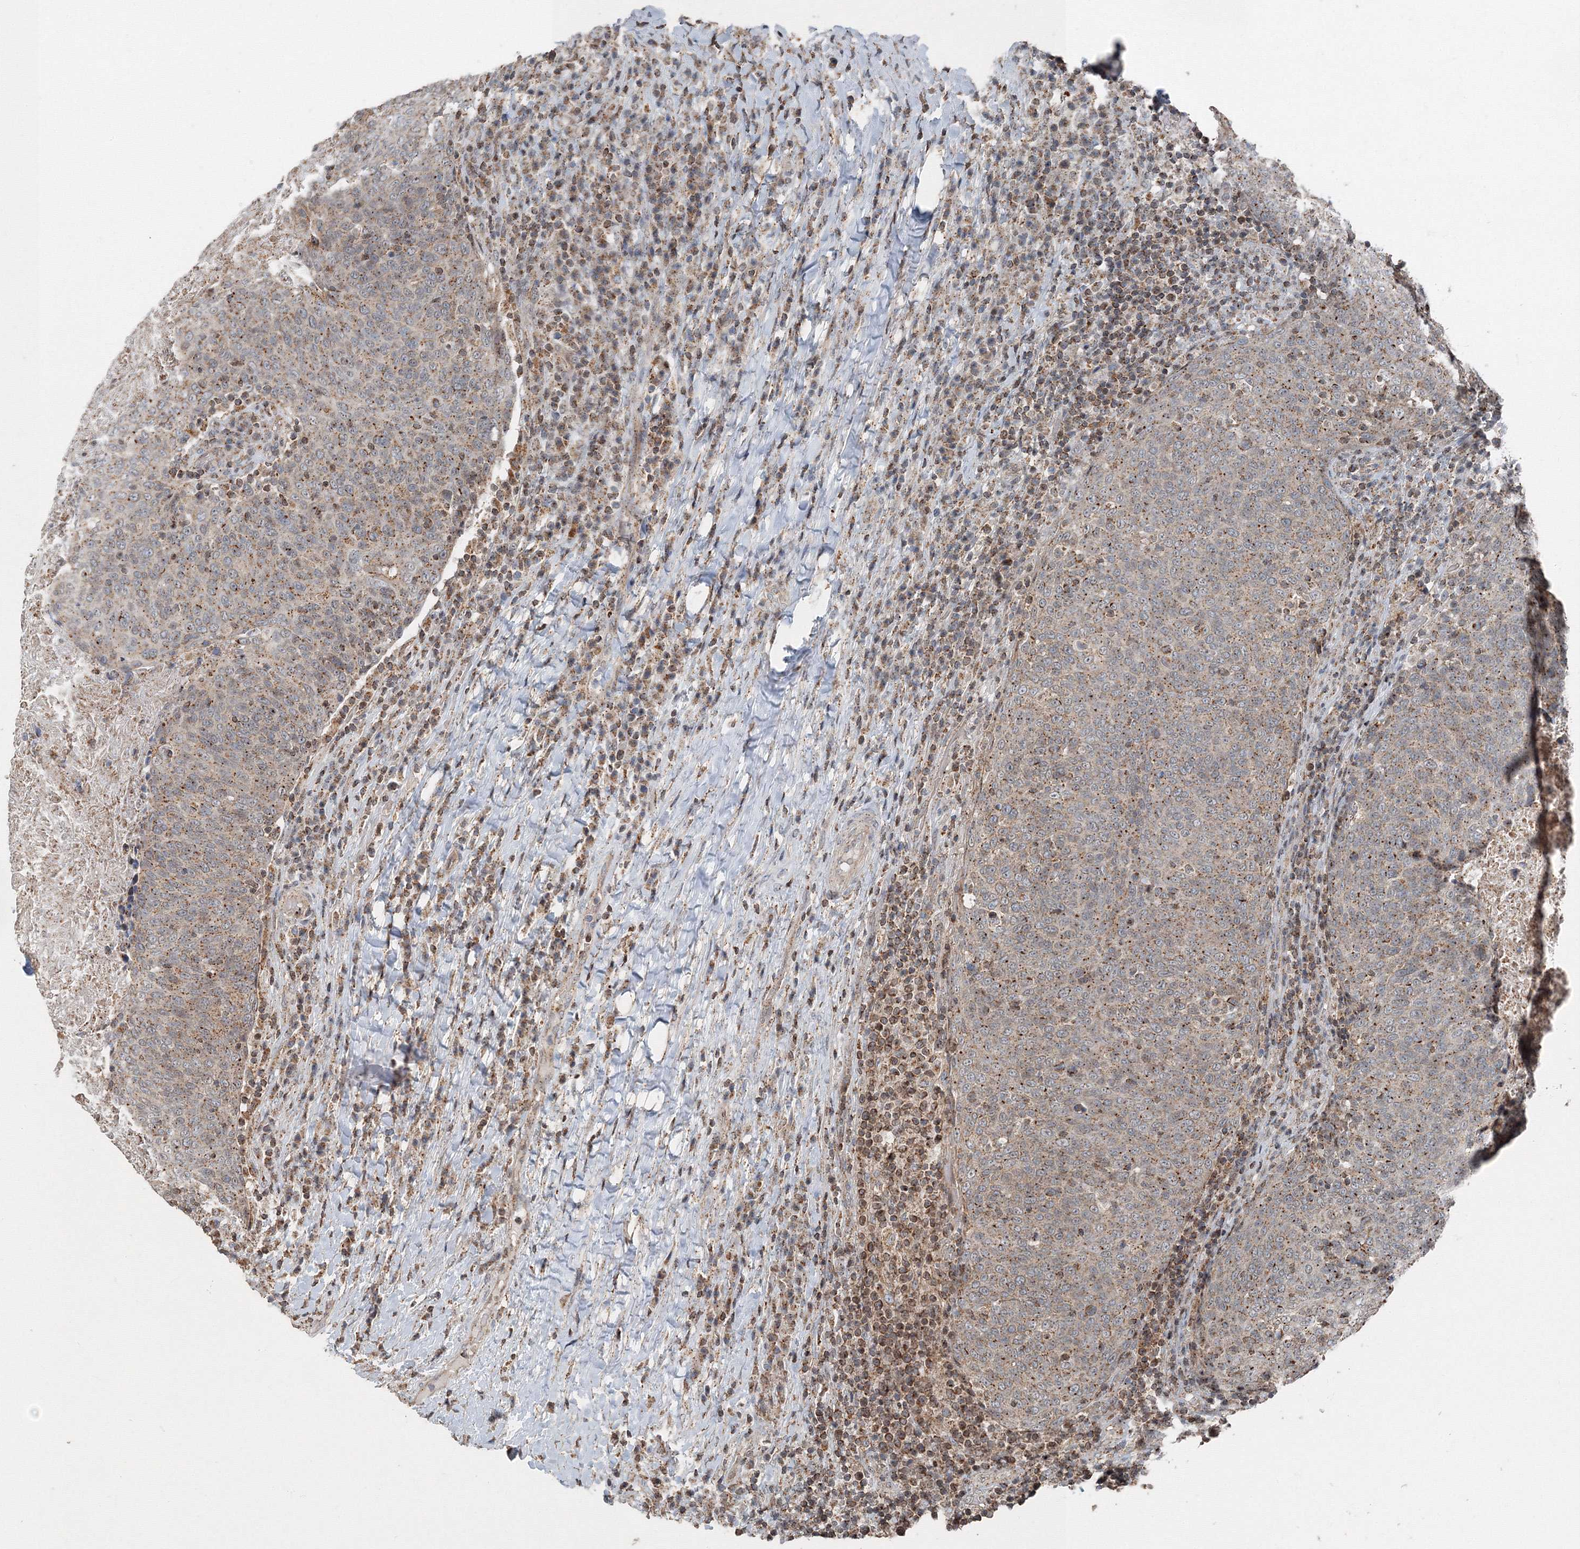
{"staining": {"intensity": "moderate", "quantity": ">75%", "location": "cytoplasmic/membranous"}, "tissue": "head and neck cancer", "cell_type": "Tumor cells", "image_type": "cancer", "snomed": [{"axis": "morphology", "description": "Squamous cell carcinoma, NOS"}, {"axis": "morphology", "description": "Squamous cell carcinoma, metastatic, NOS"}, {"axis": "topography", "description": "Lymph node"}, {"axis": "topography", "description": "Head-Neck"}], "caption": "Moderate cytoplasmic/membranous staining is present in about >75% of tumor cells in metastatic squamous cell carcinoma (head and neck). (Stains: DAB in brown, nuclei in blue, Microscopy: brightfield microscopy at high magnification).", "gene": "AASDH", "patient": {"sex": "male", "age": 62}}